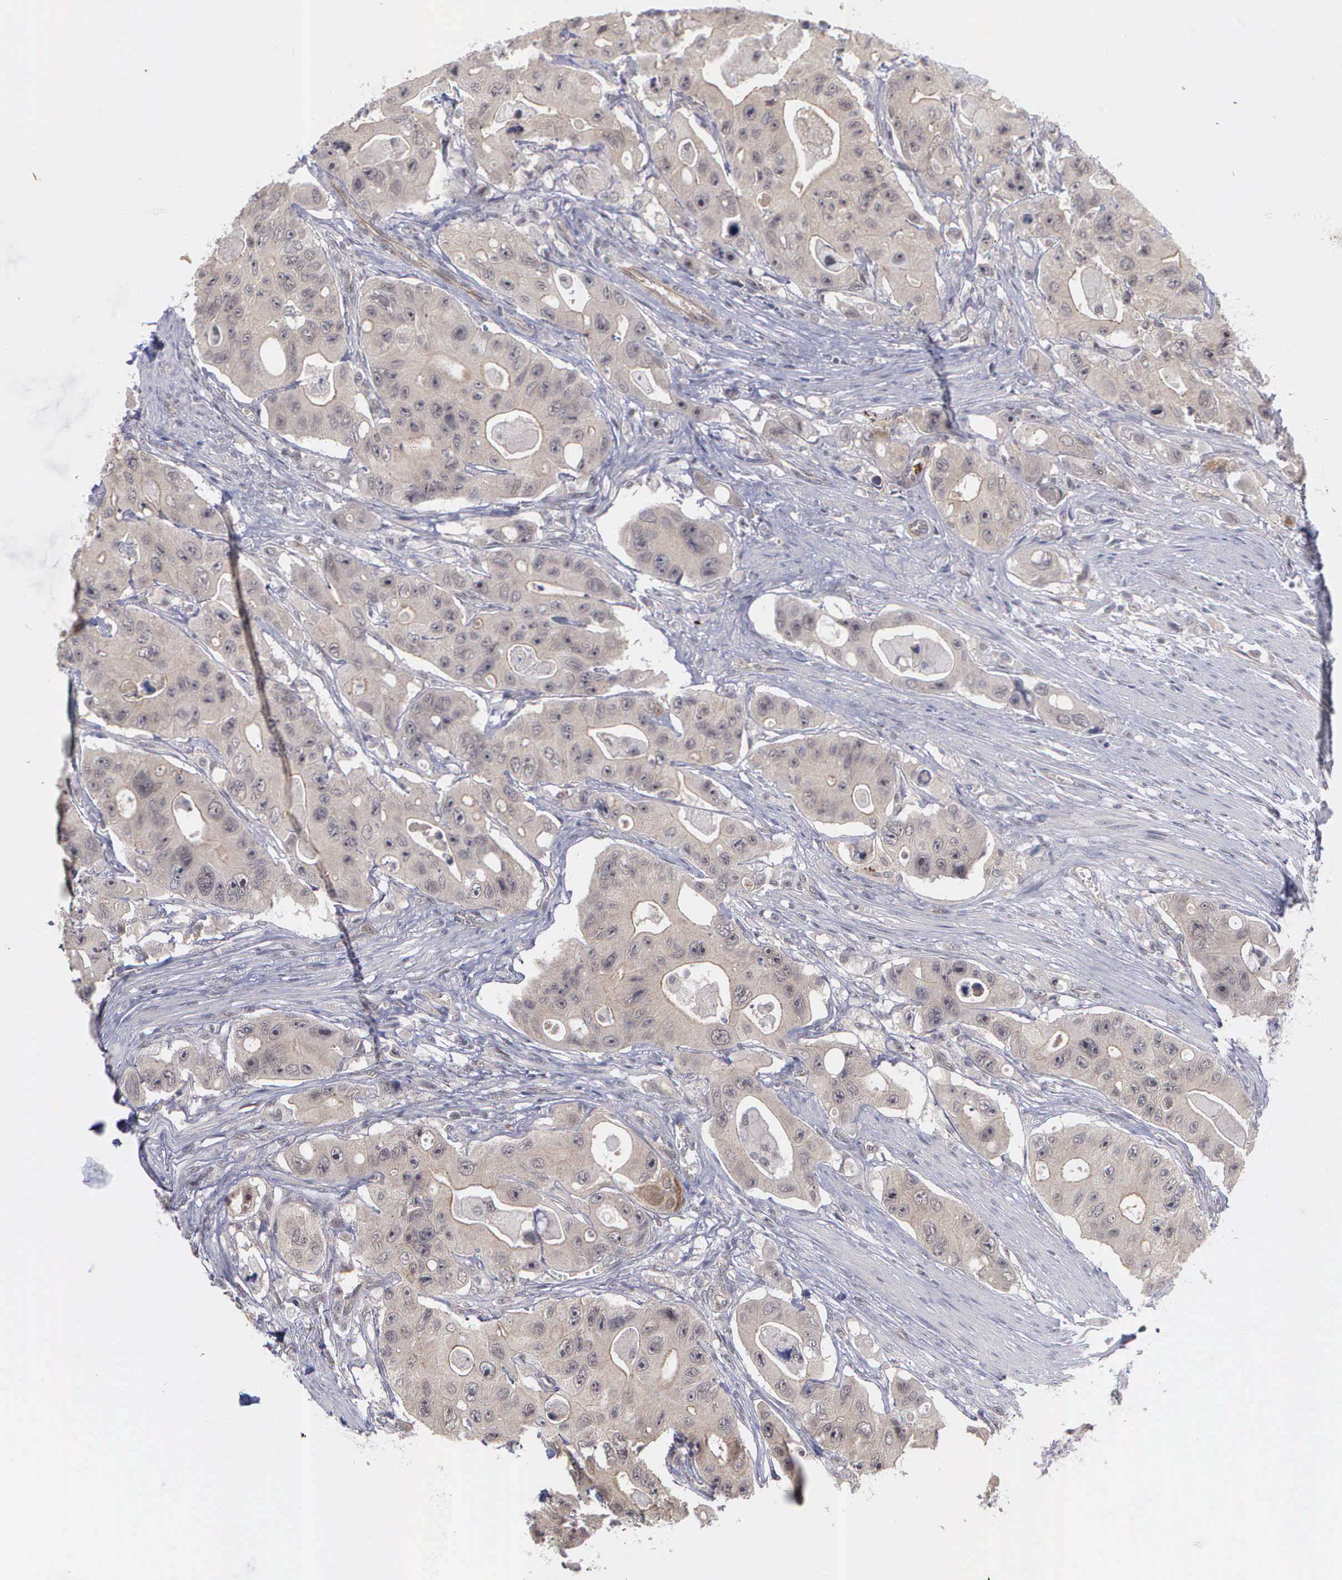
{"staining": {"intensity": "weak", "quantity": ">75%", "location": "cytoplasmic/membranous"}, "tissue": "colorectal cancer", "cell_type": "Tumor cells", "image_type": "cancer", "snomed": [{"axis": "morphology", "description": "Adenocarcinoma, NOS"}, {"axis": "topography", "description": "Colon"}], "caption": "There is low levels of weak cytoplasmic/membranous staining in tumor cells of colorectal adenocarcinoma, as demonstrated by immunohistochemical staining (brown color).", "gene": "MAP3K9", "patient": {"sex": "female", "age": 46}}